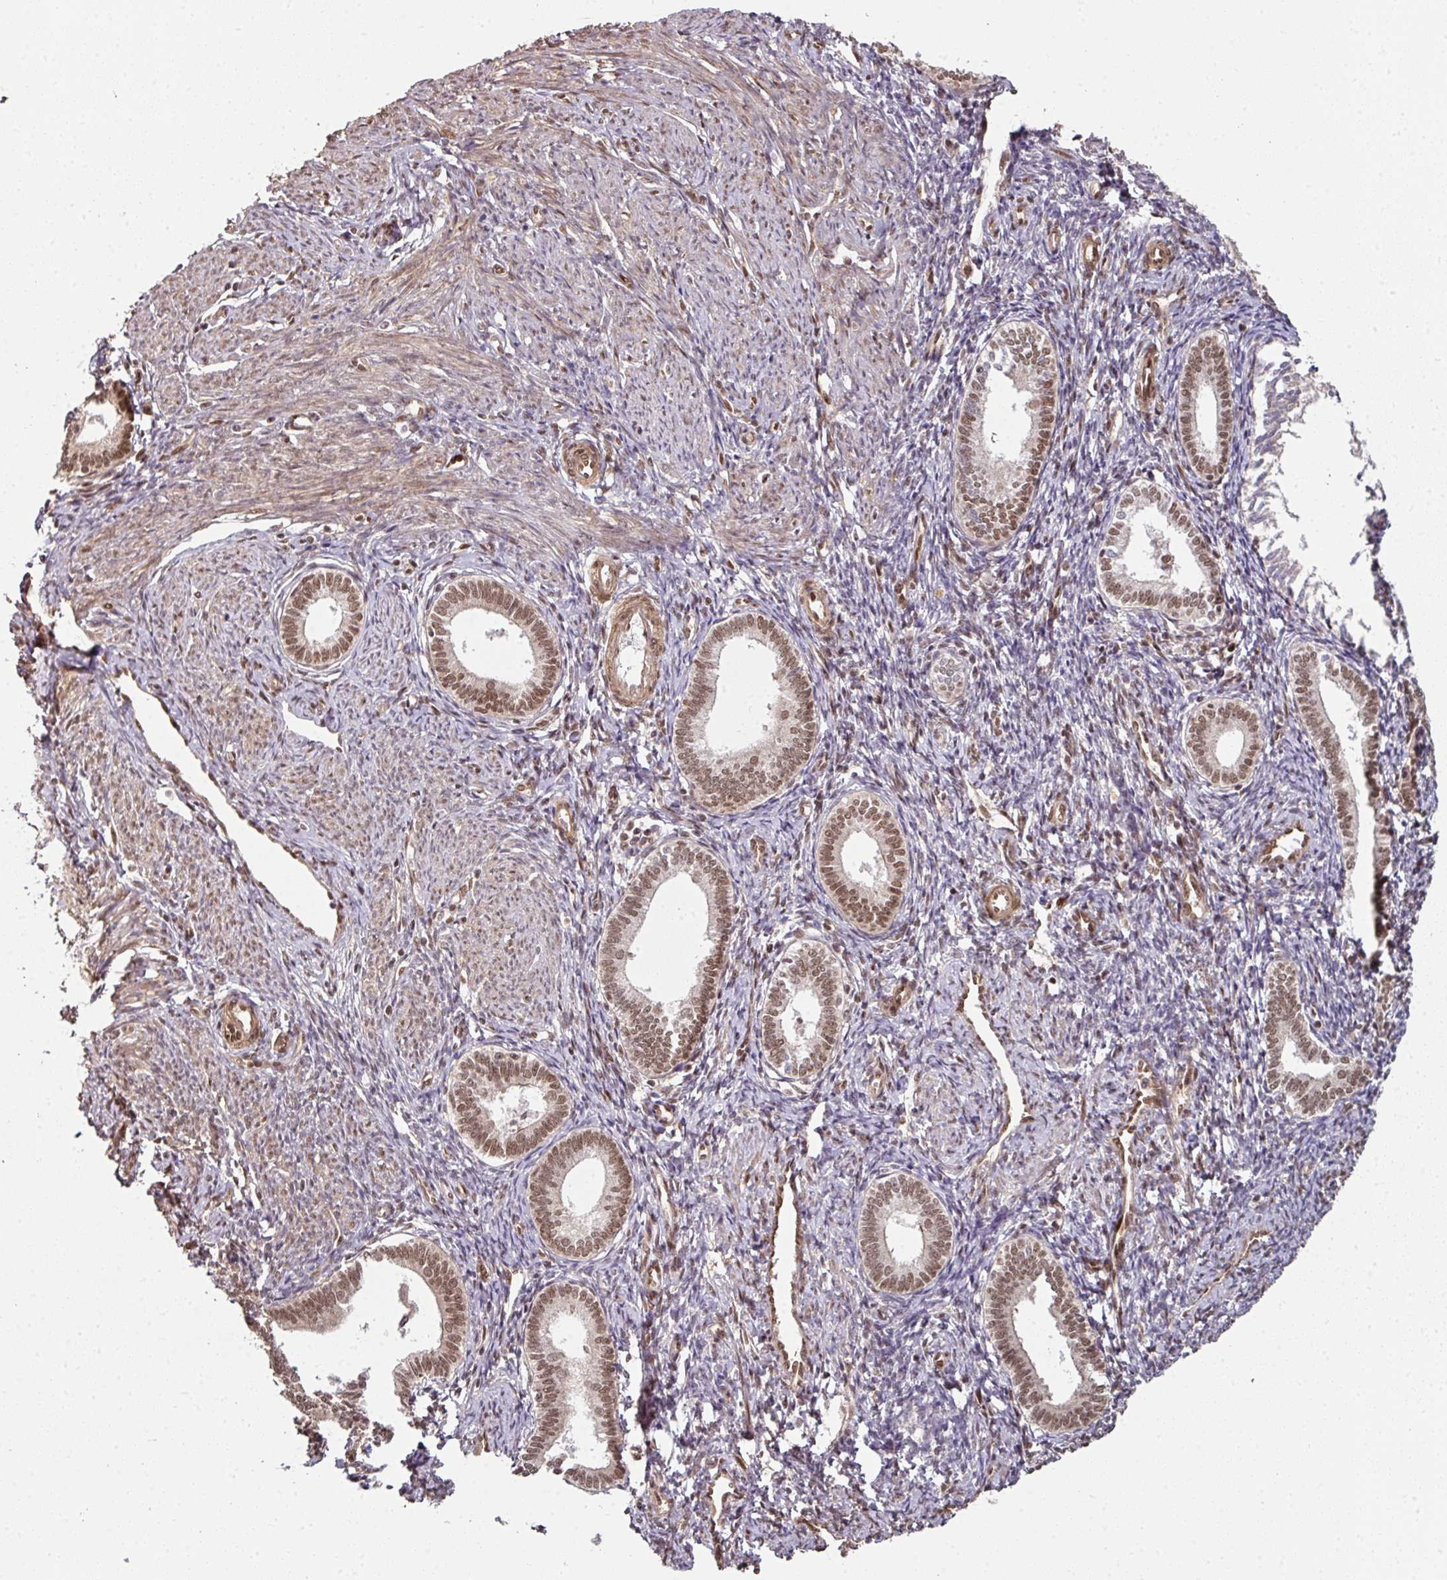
{"staining": {"intensity": "moderate", "quantity": "25%-75%", "location": "nuclear"}, "tissue": "endometrium", "cell_type": "Cells in endometrial stroma", "image_type": "normal", "snomed": [{"axis": "morphology", "description": "Normal tissue, NOS"}, {"axis": "topography", "description": "Endometrium"}], "caption": "Brown immunohistochemical staining in normal endometrium reveals moderate nuclear positivity in about 25%-75% of cells in endometrial stroma. The protein of interest is stained brown, and the nuclei are stained in blue (DAB IHC with brightfield microscopy, high magnification).", "gene": "SIK3", "patient": {"sex": "female", "age": 41}}